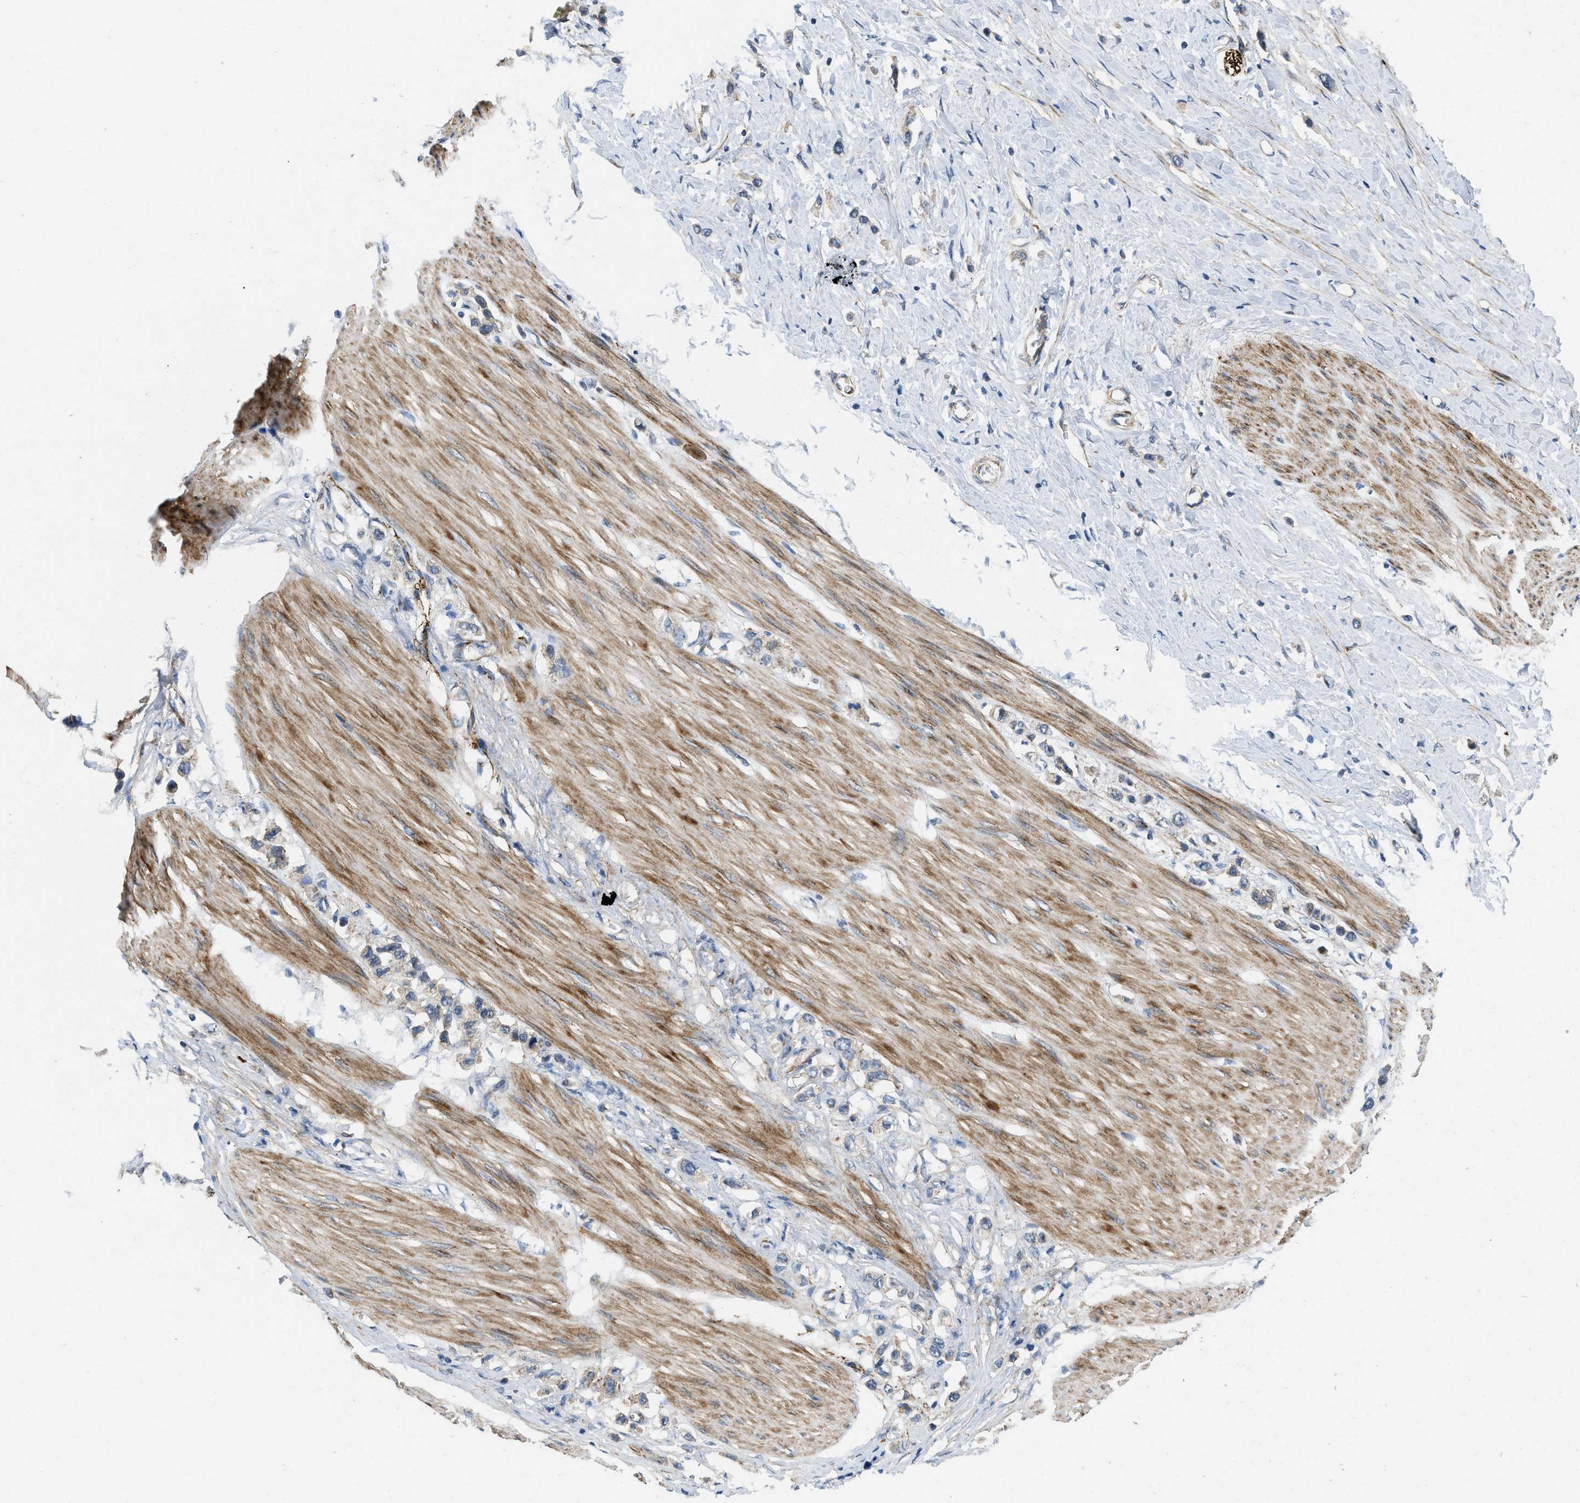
{"staining": {"intensity": "weak", "quantity": "<25%", "location": "cytoplasmic/membranous"}, "tissue": "stomach cancer", "cell_type": "Tumor cells", "image_type": "cancer", "snomed": [{"axis": "morphology", "description": "Adenocarcinoma, NOS"}, {"axis": "topography", "description": "Stomach"}], "caption": "The micrograph exhibits no staining of tumor cells in stomach cancer (adenocarcinoma).", "gene": "ZNF599", "patient": {"sex": "female", "age": 65}}